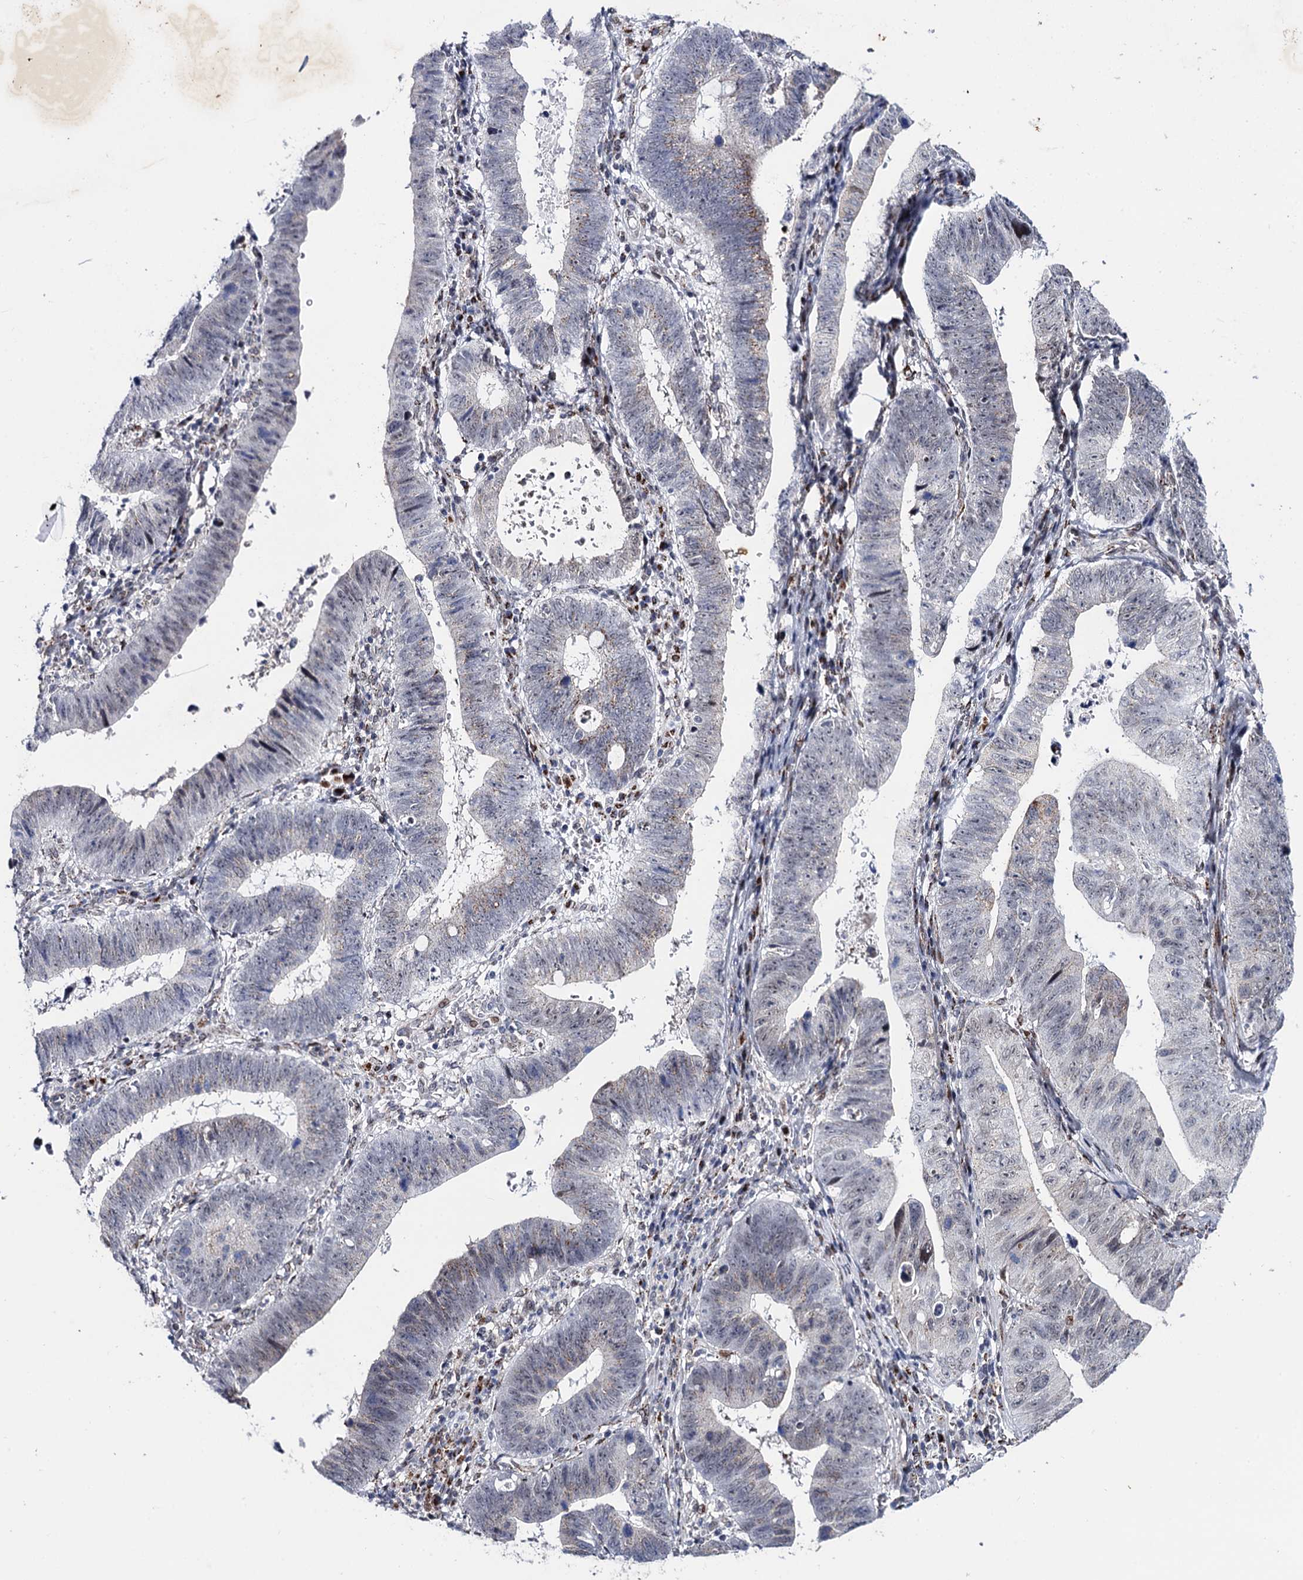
{"staining": {"intensity": "weak", "quantity": "<25%", "location": "cytoplasmic/membranous"}, "tissue": "stomach cancer", "cell_type": "Tumor cells", "image_type": "cancer", "snomed": [{"axis": "morphology", "description": "Adenocarcinoma, NOS"}, {"axis": "topography", "description": "Stomach"}], "caption": "A photomicrograph of human stomach cancer is negative for staining in tumor cells. (DAB (3,3'-diaminobenzidine) immunohistochemistry with hematoxylin counter stain).", "gene": "THAP2", "patient": {"sex": "male", "age": 59}}